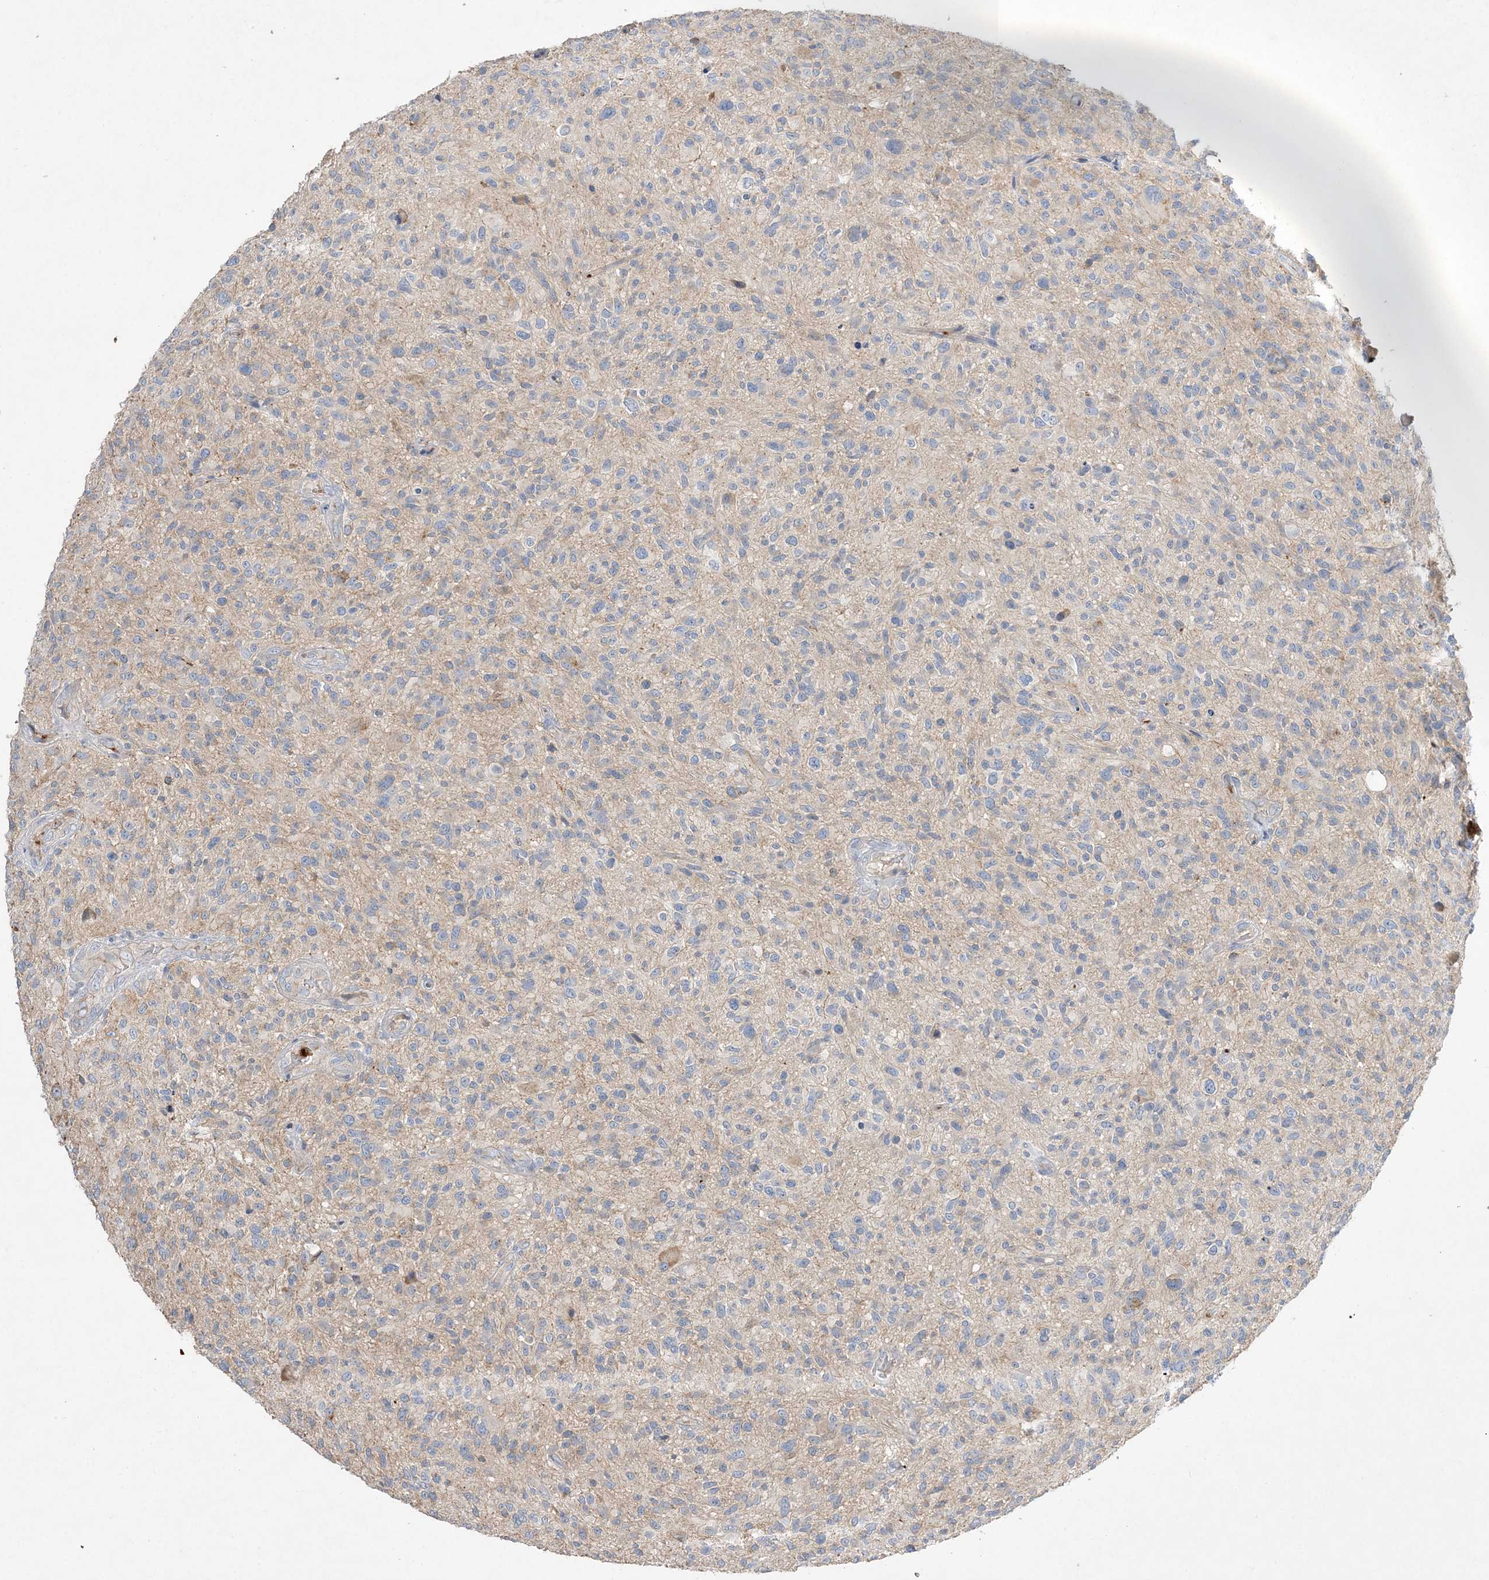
{"staining": {"intensity": "negative", "quantity": "none", "location": "none"}, "tissue": "glioma", "cell_type": "Tumor cells", "image_type": "cancer", "snomed": [{"axis": "morphology", "description": "Glioma, malignant, High grade"}, {"axis": "topography", "description": "Brain"}], "caption": "Tumor cells show no significant expression in high-grade glioma (malignant).", "gene": "ADCK2", "patient": {"sex": "male", "age": 47}}